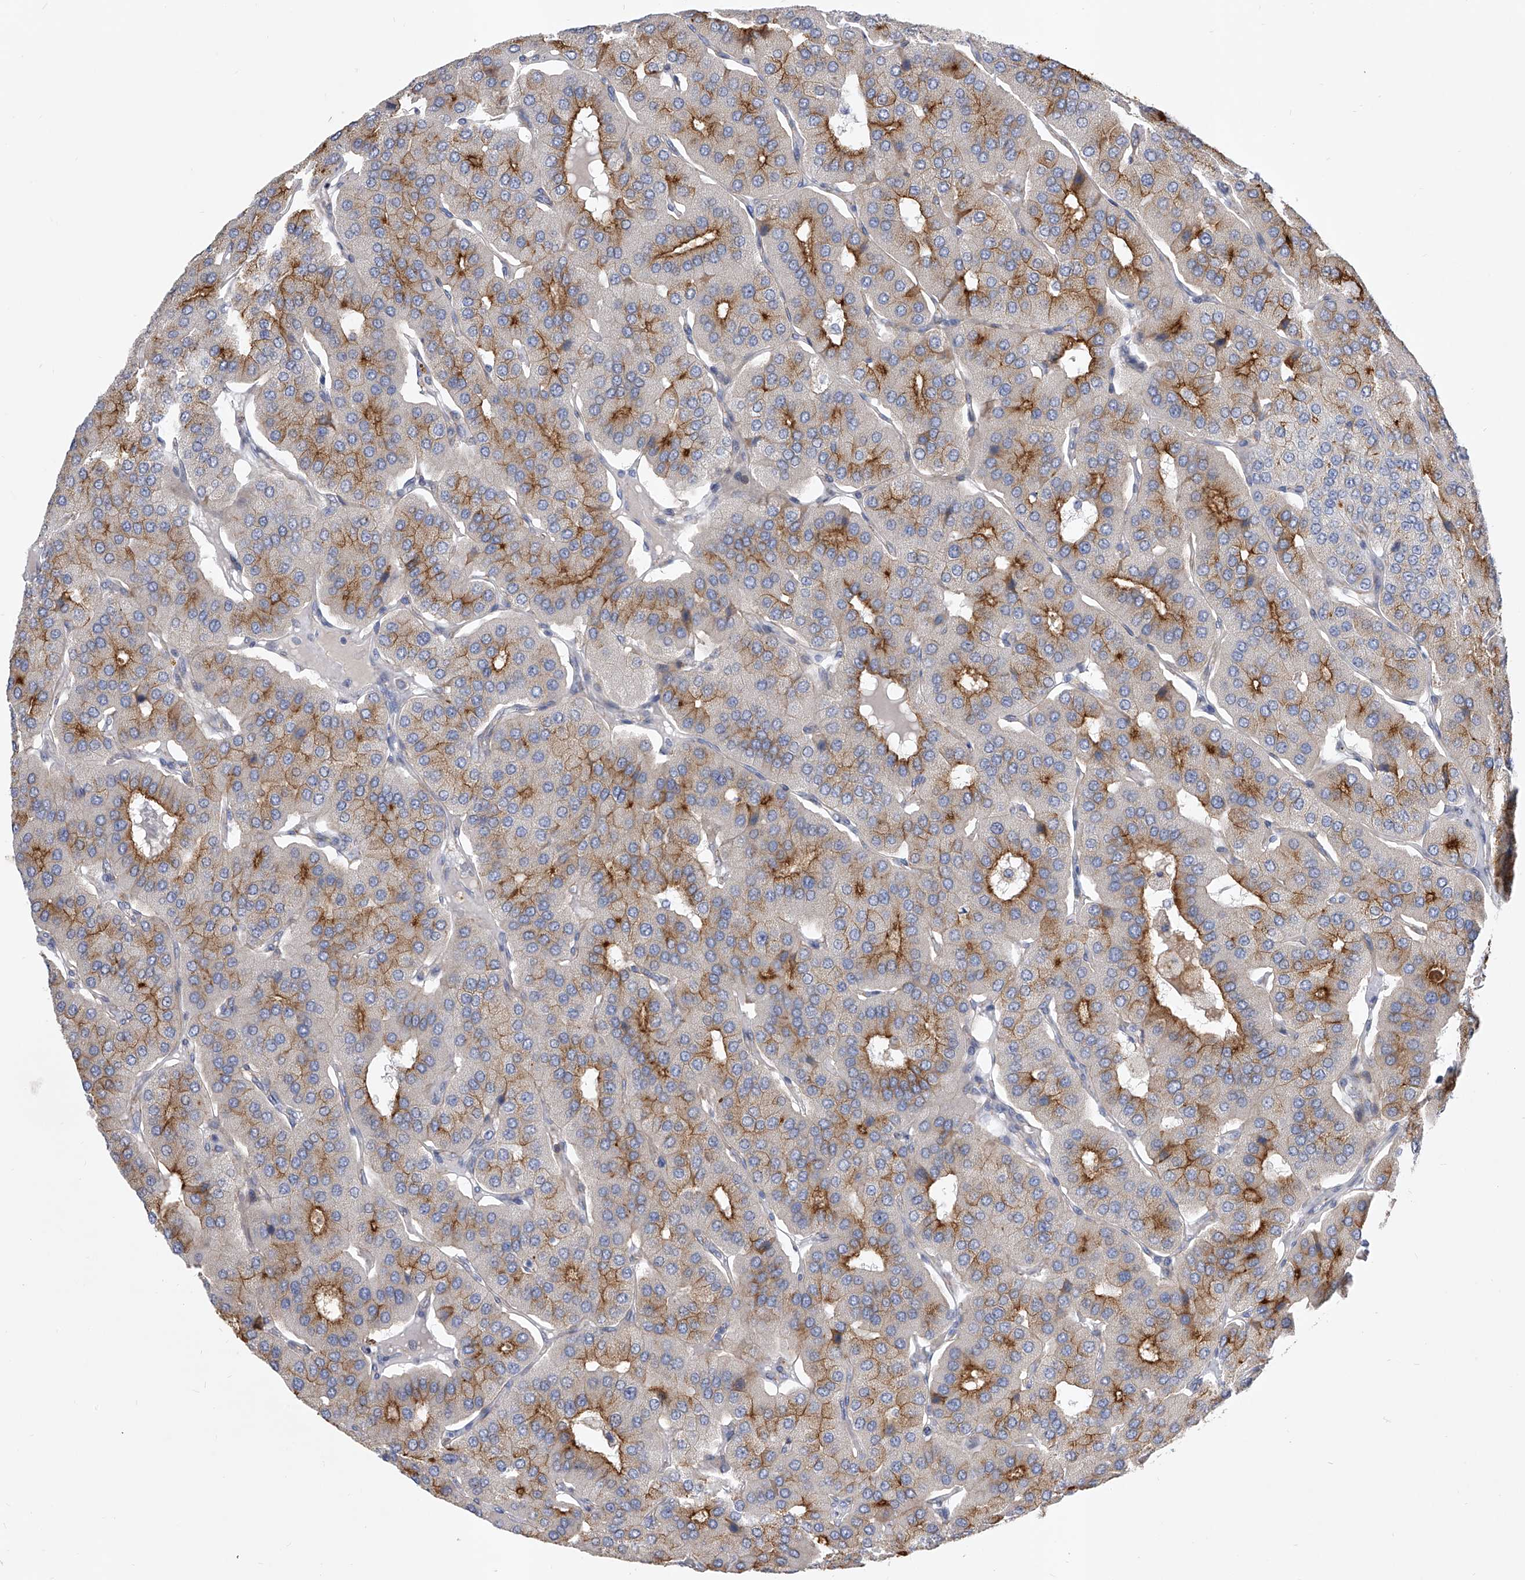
{"staining": {"intensity": "strong", "quantity": "25%-75%", "location": "cytoplasmic/membranous"}, "tissue": "parathyroid gland", "cell_type": "Glandular cells", "image_type": "normal", "snomed": [{"axis": "morphology", "description": "Normal tissue, NOS"}, {"axis": "morphology", "description": "Adenoma, NOS"}, {"axis": "topography", "description": "Parathyroid gland"}], "caption": "A high-resolution photomicrograph shows immunohistochemistry staining of benign parathyroid gland, which displays strong cytoplasmic/membranous expression in about 25%-75% of glandular cells.", "gene": "ENSG00000250424", "patient": {"sex": "female", "age": 86}}